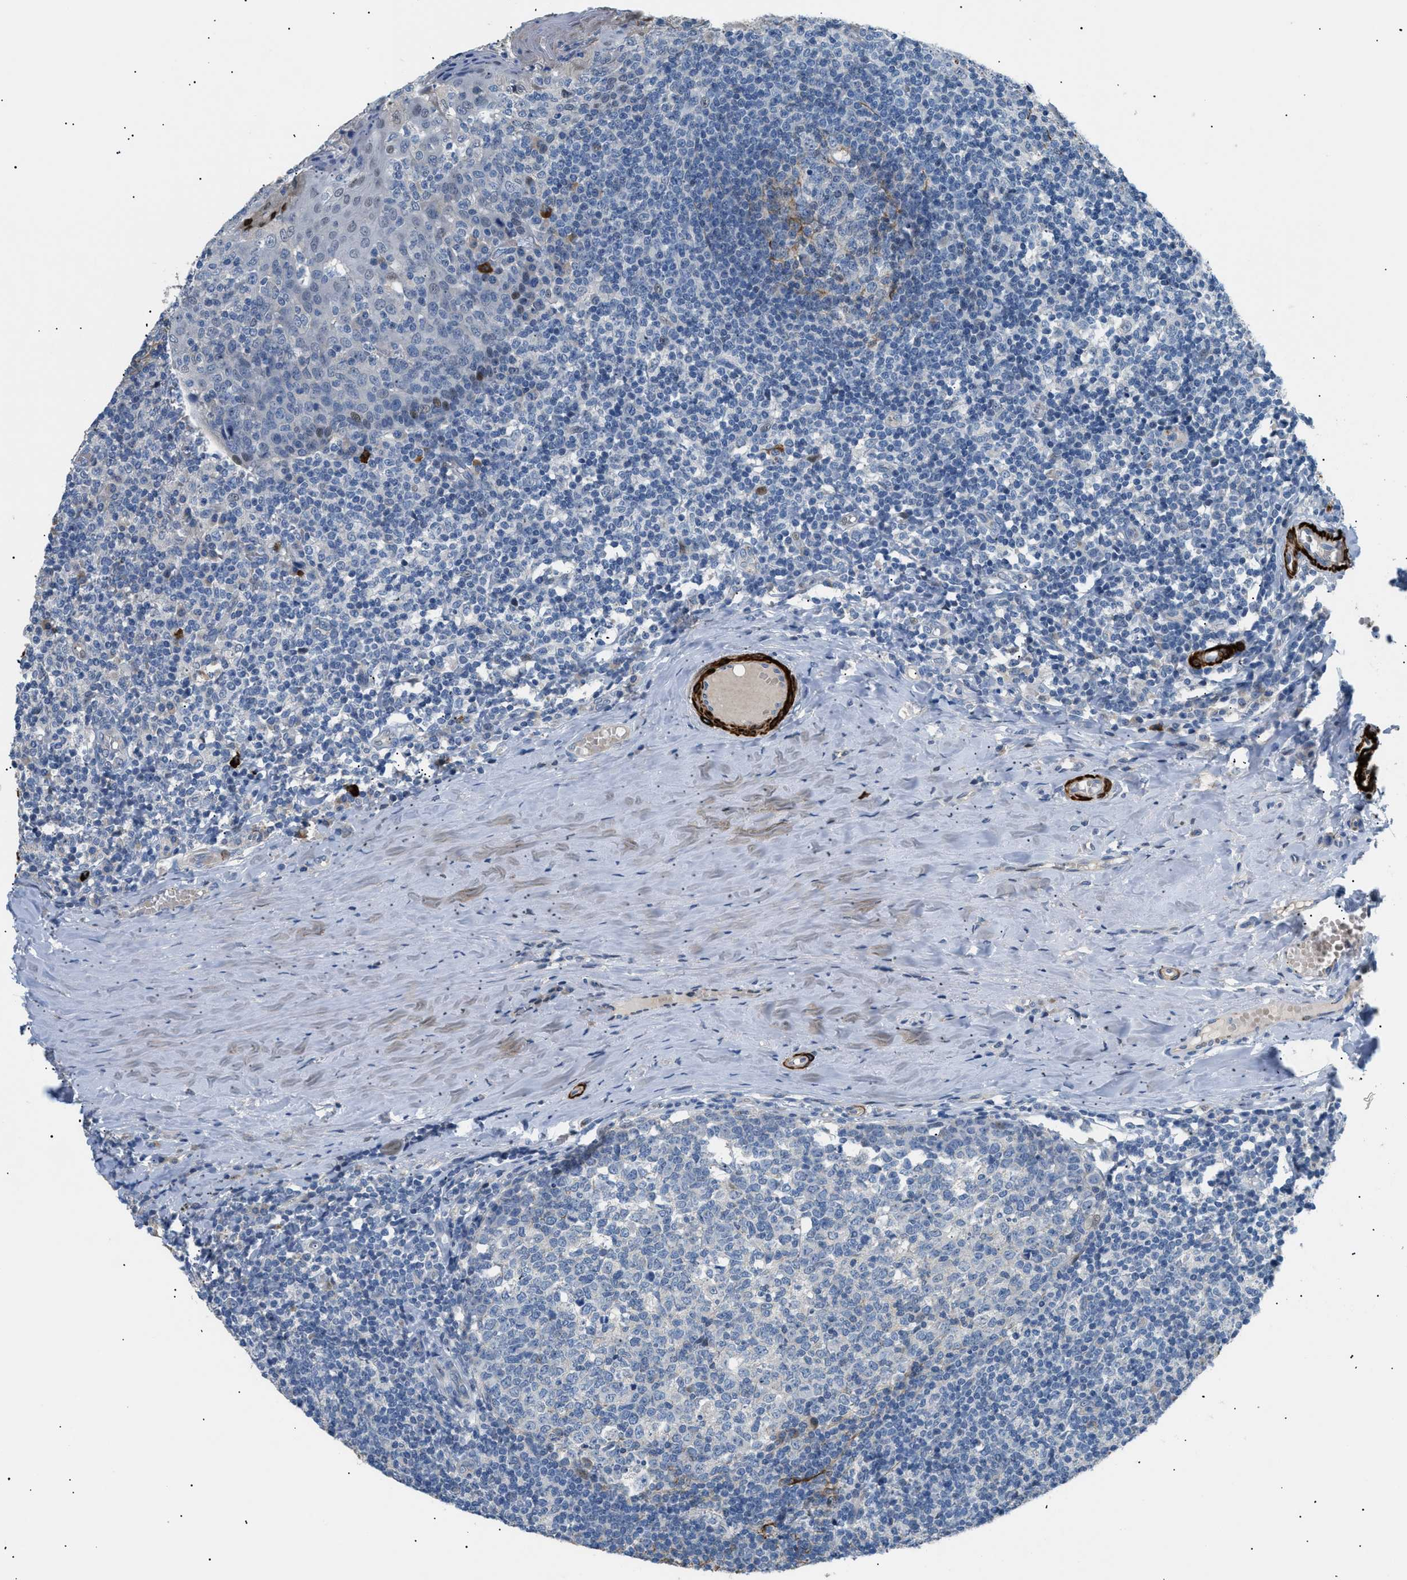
{"staining": {"intensity": "negative", "quantity": "none", "location": "none"}, "tissue": "tonsil", "cell_type": "Germinal center cells", "image_type": "normal", "snomed": [{"axis": "morphology", "description": "Normal tissue, NOS"}, {"axis": "topography", "description": "Tonsil"}], "caption": "Protein analysis of benign tonsil demonstrates no significant staining in germinal center cells. (DAB IHC visualized using brightfield microscopy, high magnification).", "gene": "ICA1", "patient": {"sex": "female", "age": 19}}